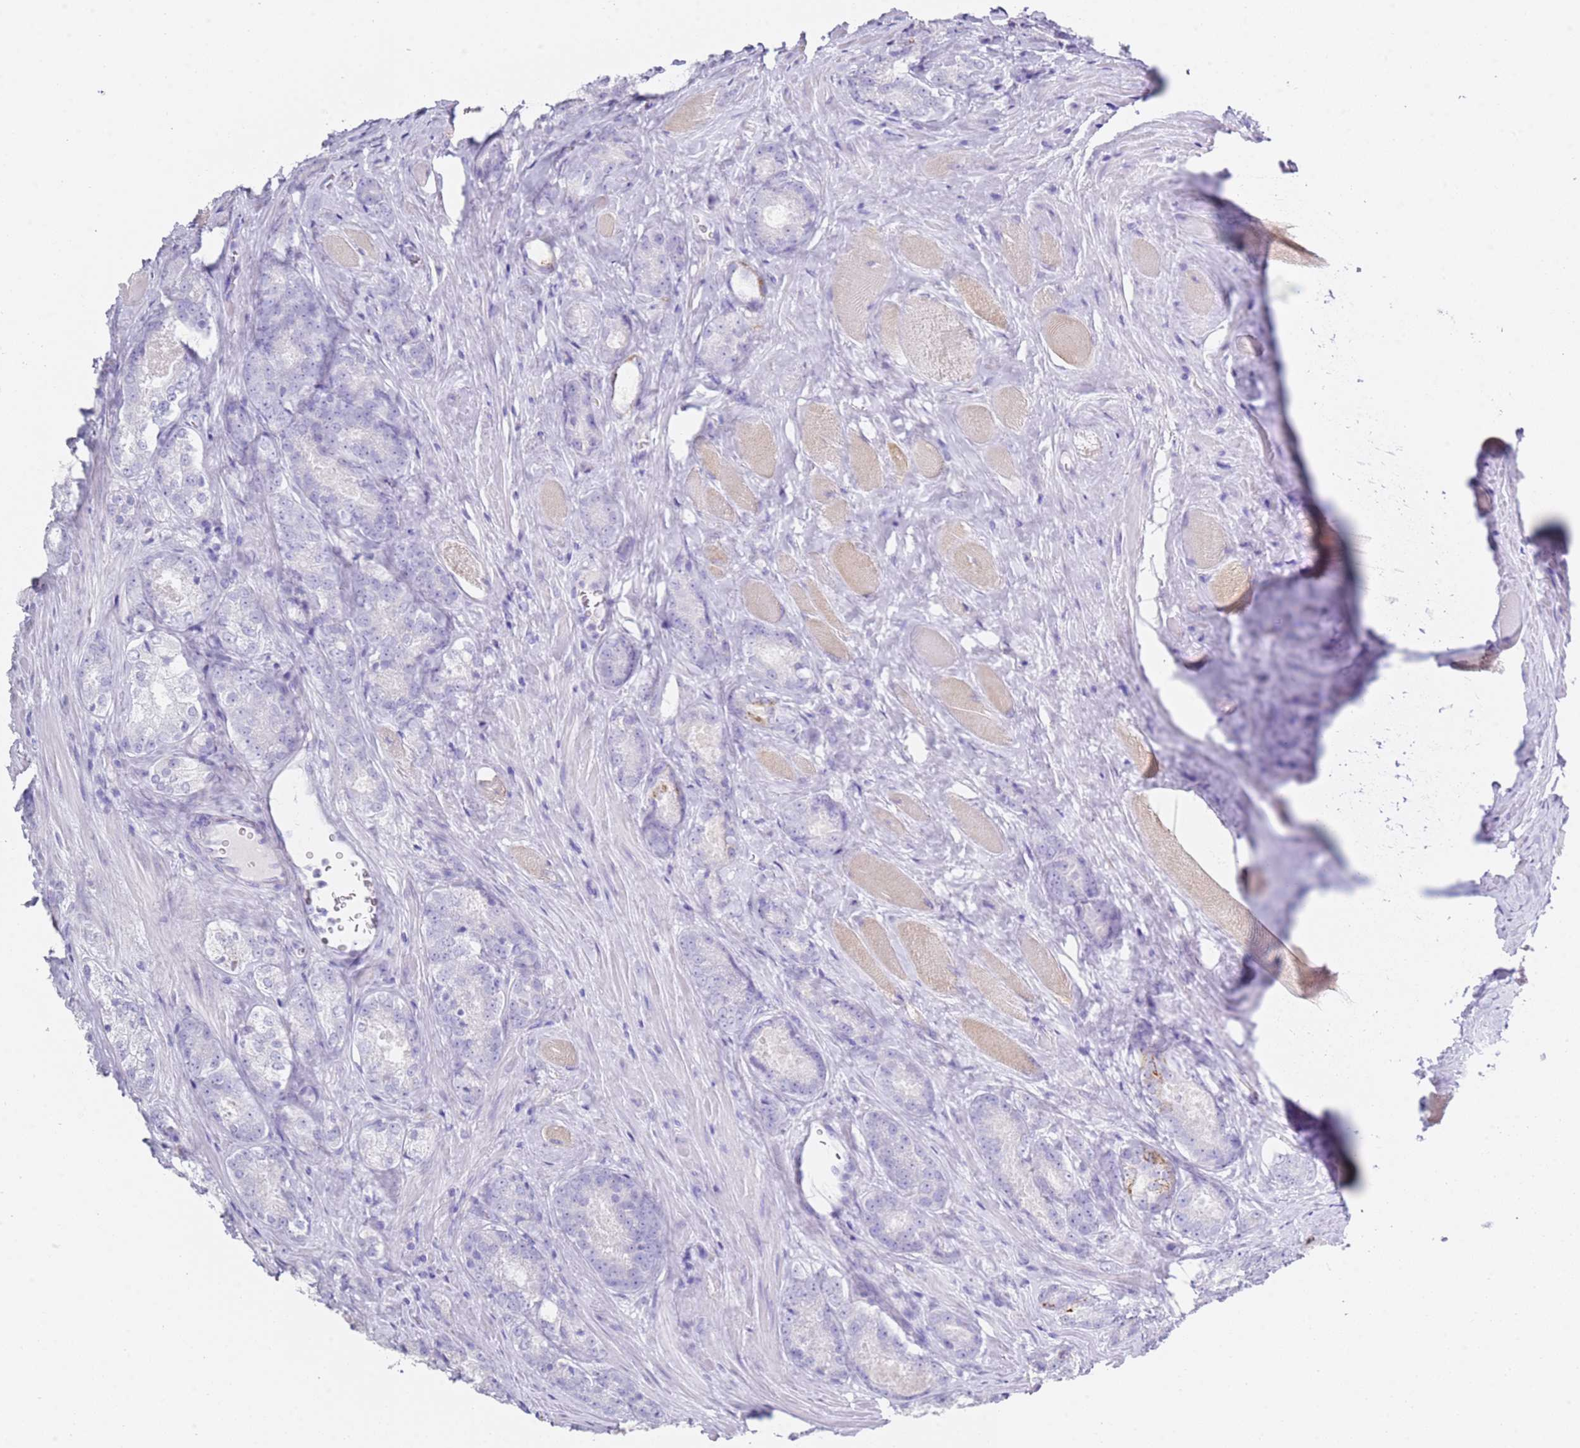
{"staining": {"intensity": "negative", "quantity": "none", "location": "none"}, "tissue": "prostate cancer", "cell_type": "Tumor cells", "image_type": "cancer", "snomed": [{"axis": "morphology", "description": "Adenocarcinoma, Low grade"}, {"axis": "topography", "description": "Prostate"}], "caption": "A histopathology image of prostate cancer stained for a protein displays no brown staining in tumor cells.", "gene": "PTBP2", "patient": {"sex": "male", "age": 68}}